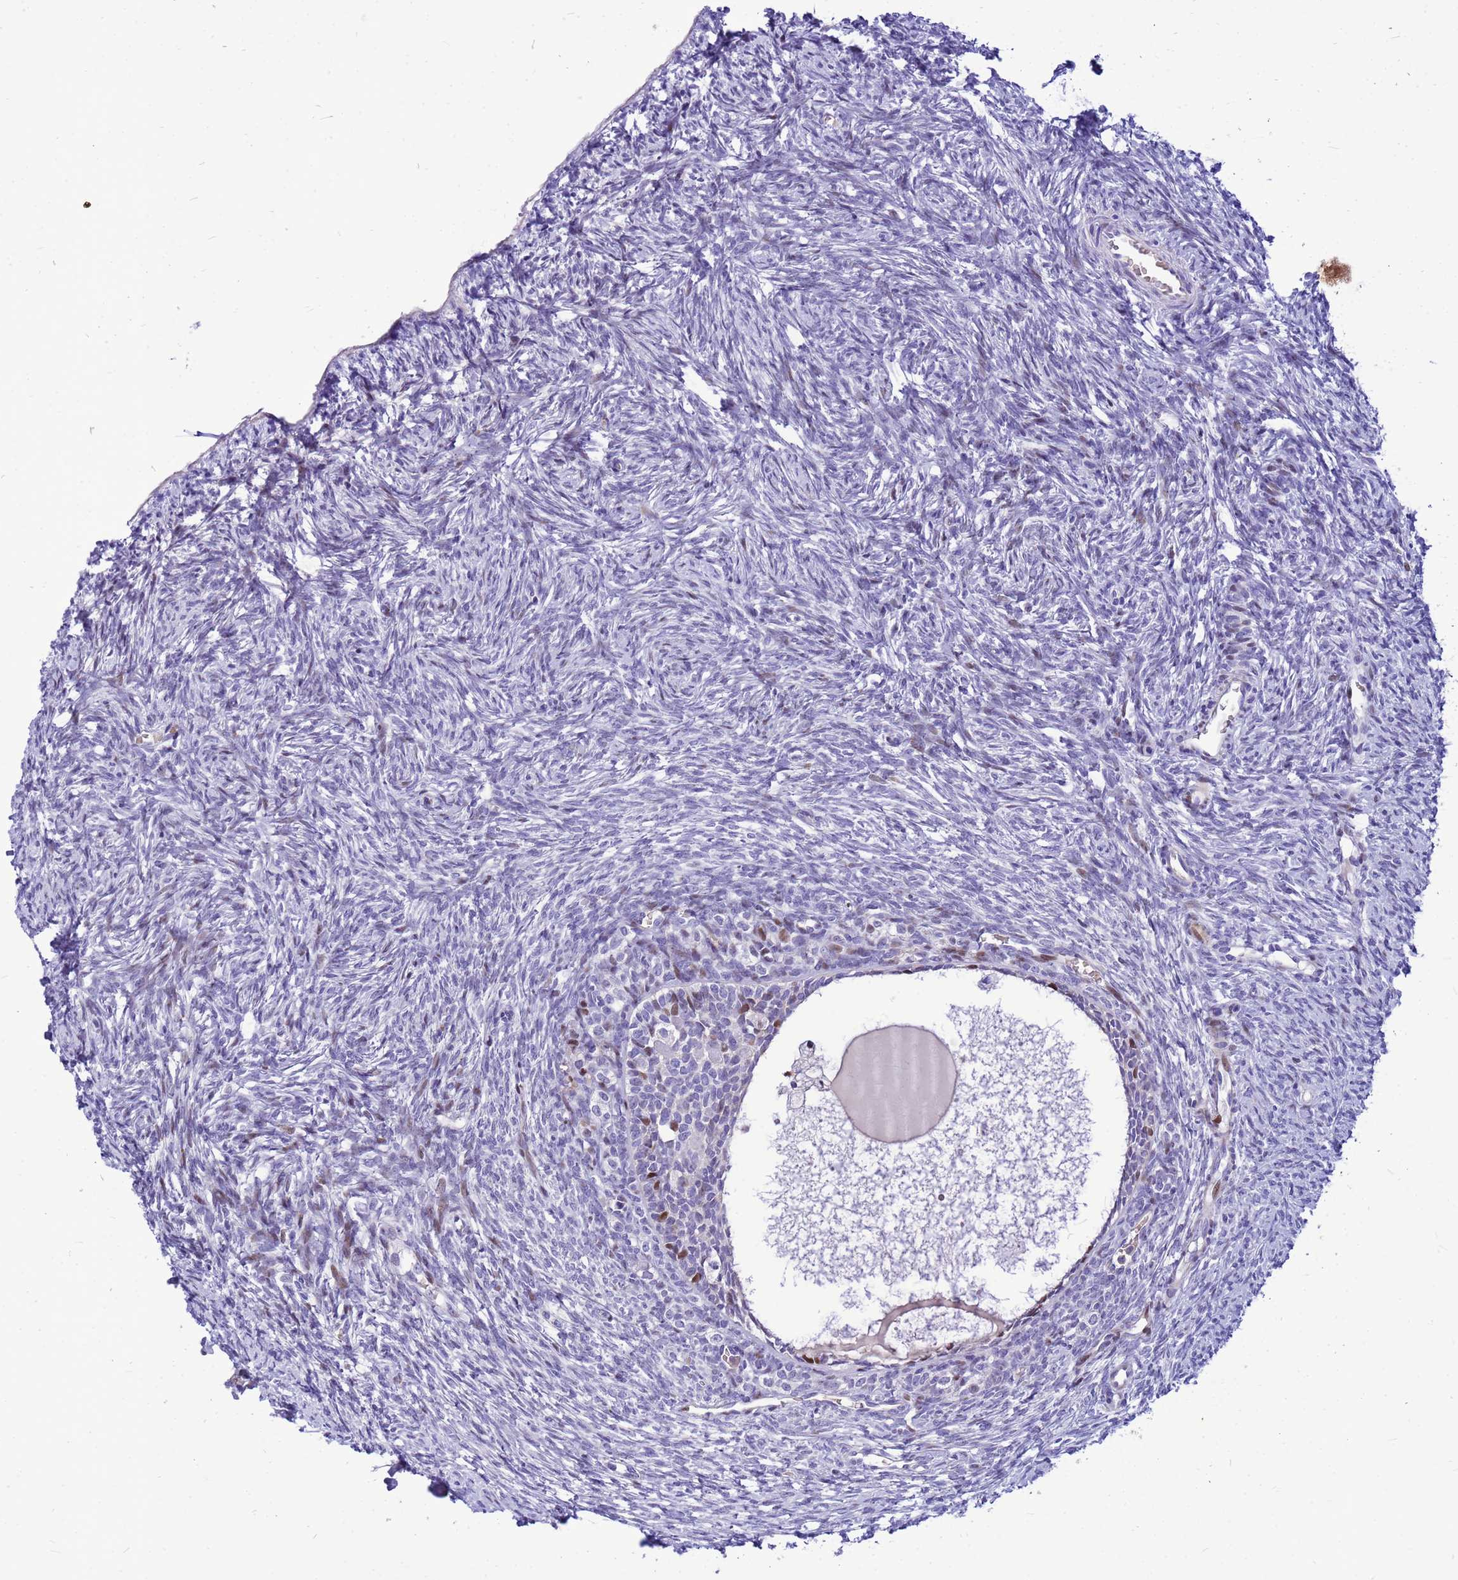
{"staining": {"intensity": "negative", "quantity": "none", "location": "none"}, "tissue": "ovary", "cell_type": "Follicle cells", "image_type": "normal", "snomed": [{"axis": "morphology", "description": "Normal tissue, NOS"}, {"axis": "topography", "description": "Ovary"}], "caption": "This is a histopathology image of IHC staining of benign ovary, which shows no staining in follicle cells.", "gene": "ADAMTS7", "patient": {"sex": "female", "age": 51}}